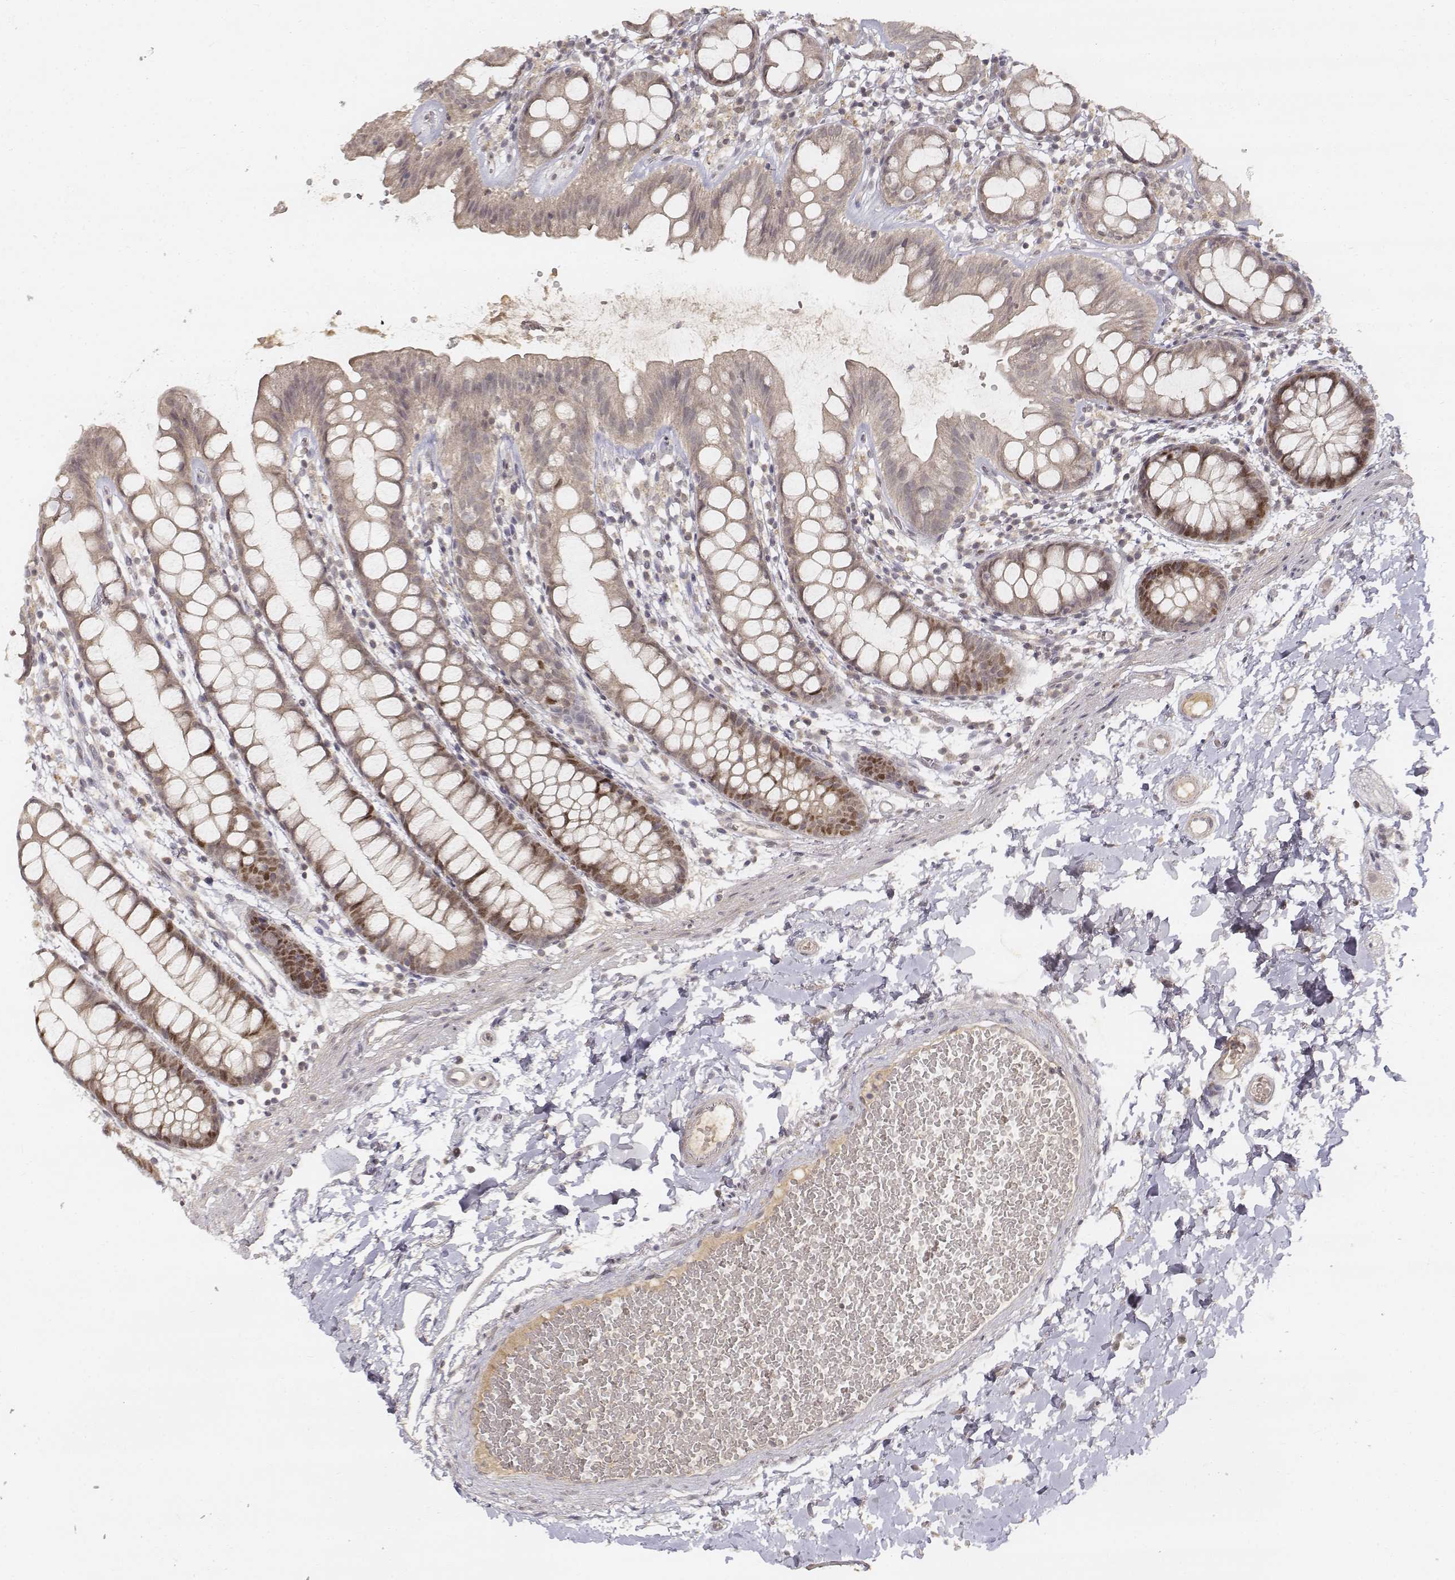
{"staining": {"intensity": "strong", "quantity": "25%-75%", "location": "nuclear"}, "tissue": "rectum", "cell_type": "Glandular cells", "image_type": "normal", "snomed": [{"axis": "morphology", "description": "Normal tissue, NOS"}, {"axis": "topography", "description": "Rectum"}], "caption": "A micrograph of rectum stained for a protein displays strong nuclear brown staining in glandular cells. (IHC, brightfield microscopy, high magnification).", "gene": "FANCD2", "patient": {"sex": "male", "age": 57}}